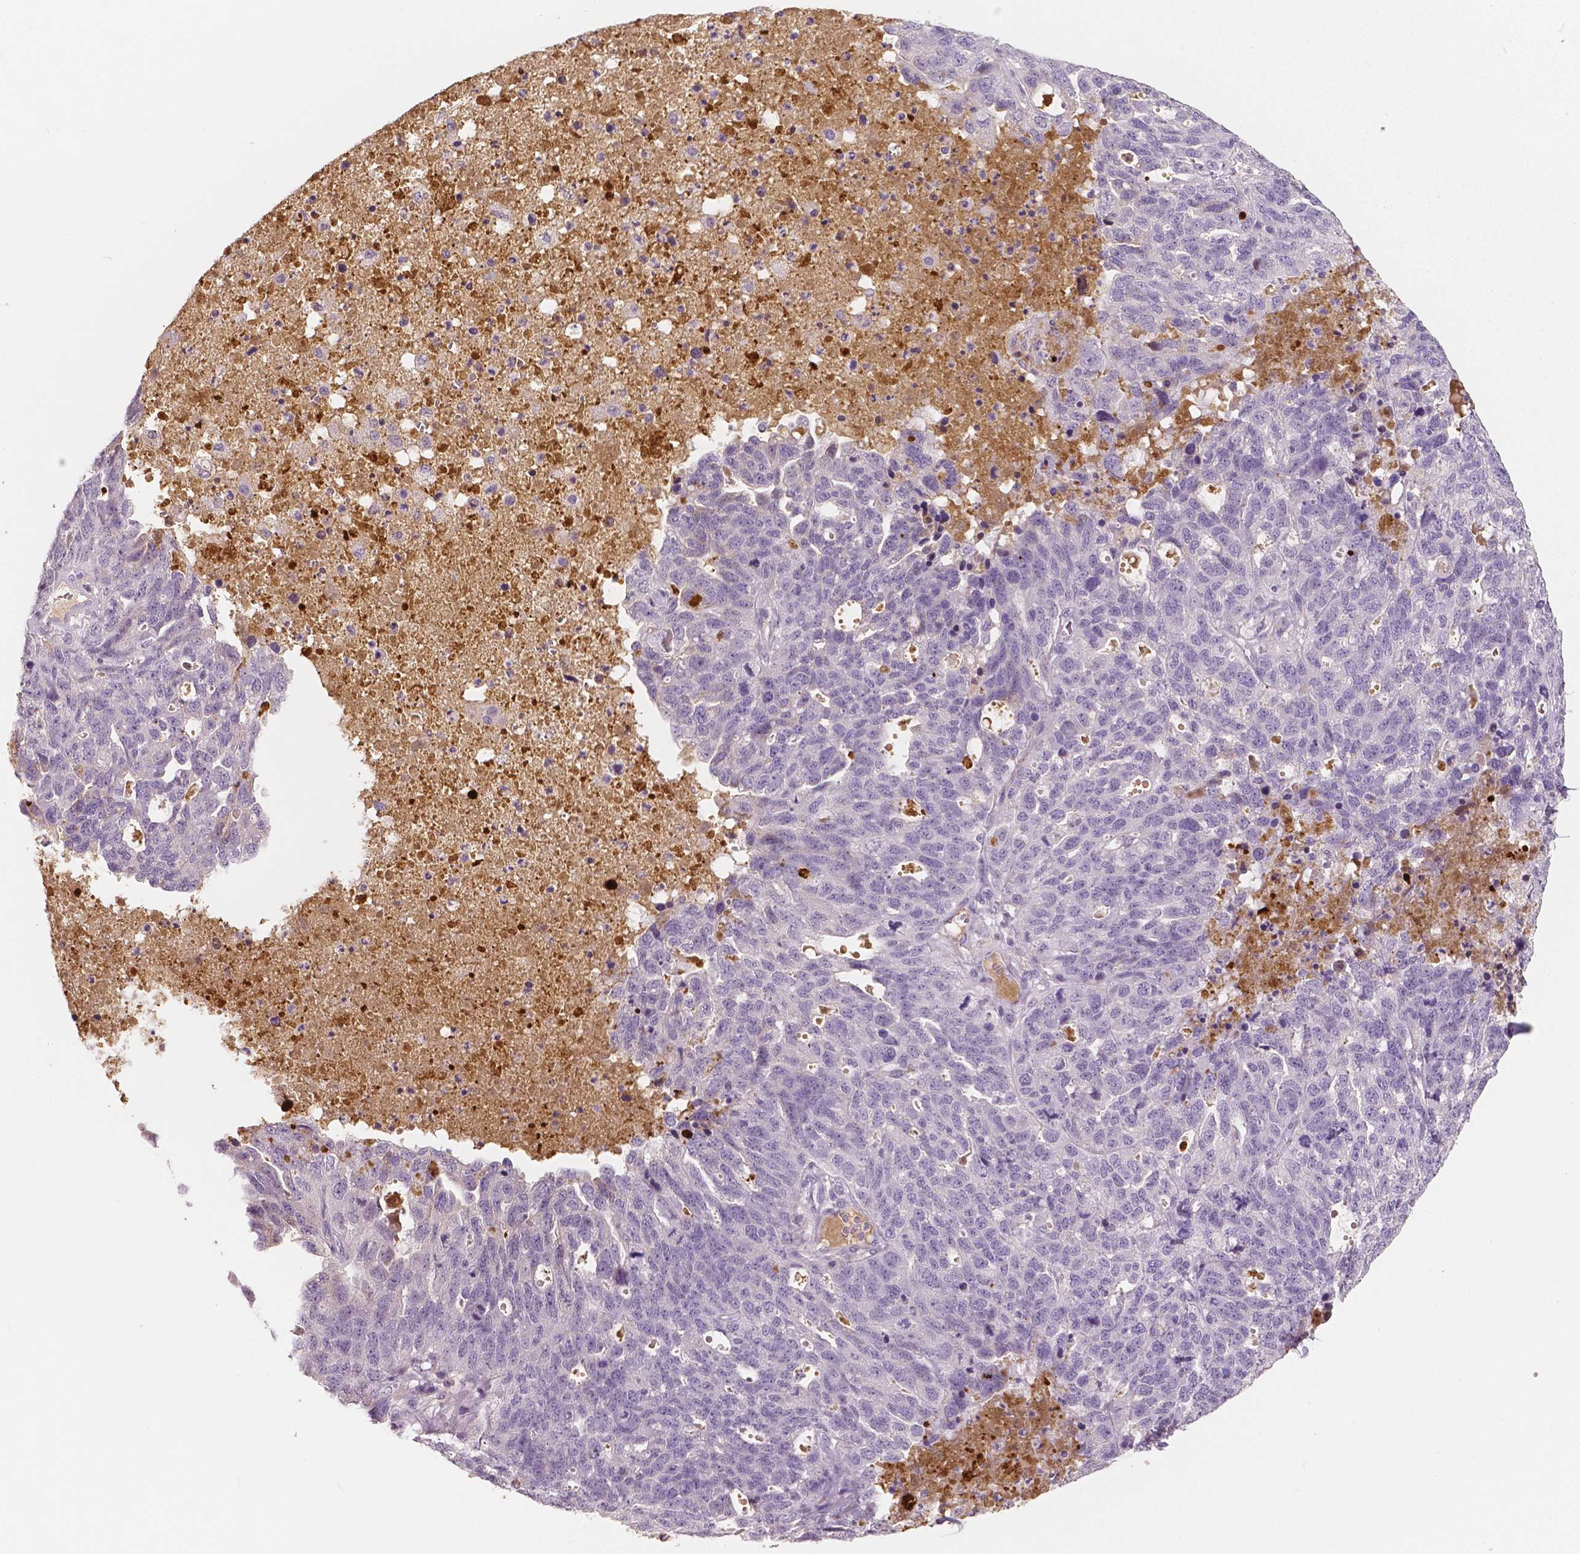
{"staining": {"intensity": "negative", "quantity": "none", "location": "none"}, "tissue": "ovarian cancer", "cell_type": "Tumor cells", "image_type": "cancer", "snomed": [{"axis": "morphology", "description": "Cystadenocarcinoma, serous, NOS"}, {"axis": "topography", "description": "Ovary"}], "caption": "Immunohistochemical staining of ovarian cancer reveals no significant positivity in tumor cells.", "gene": "APOA4", "patient": {"sex": "female", "age": 71}}